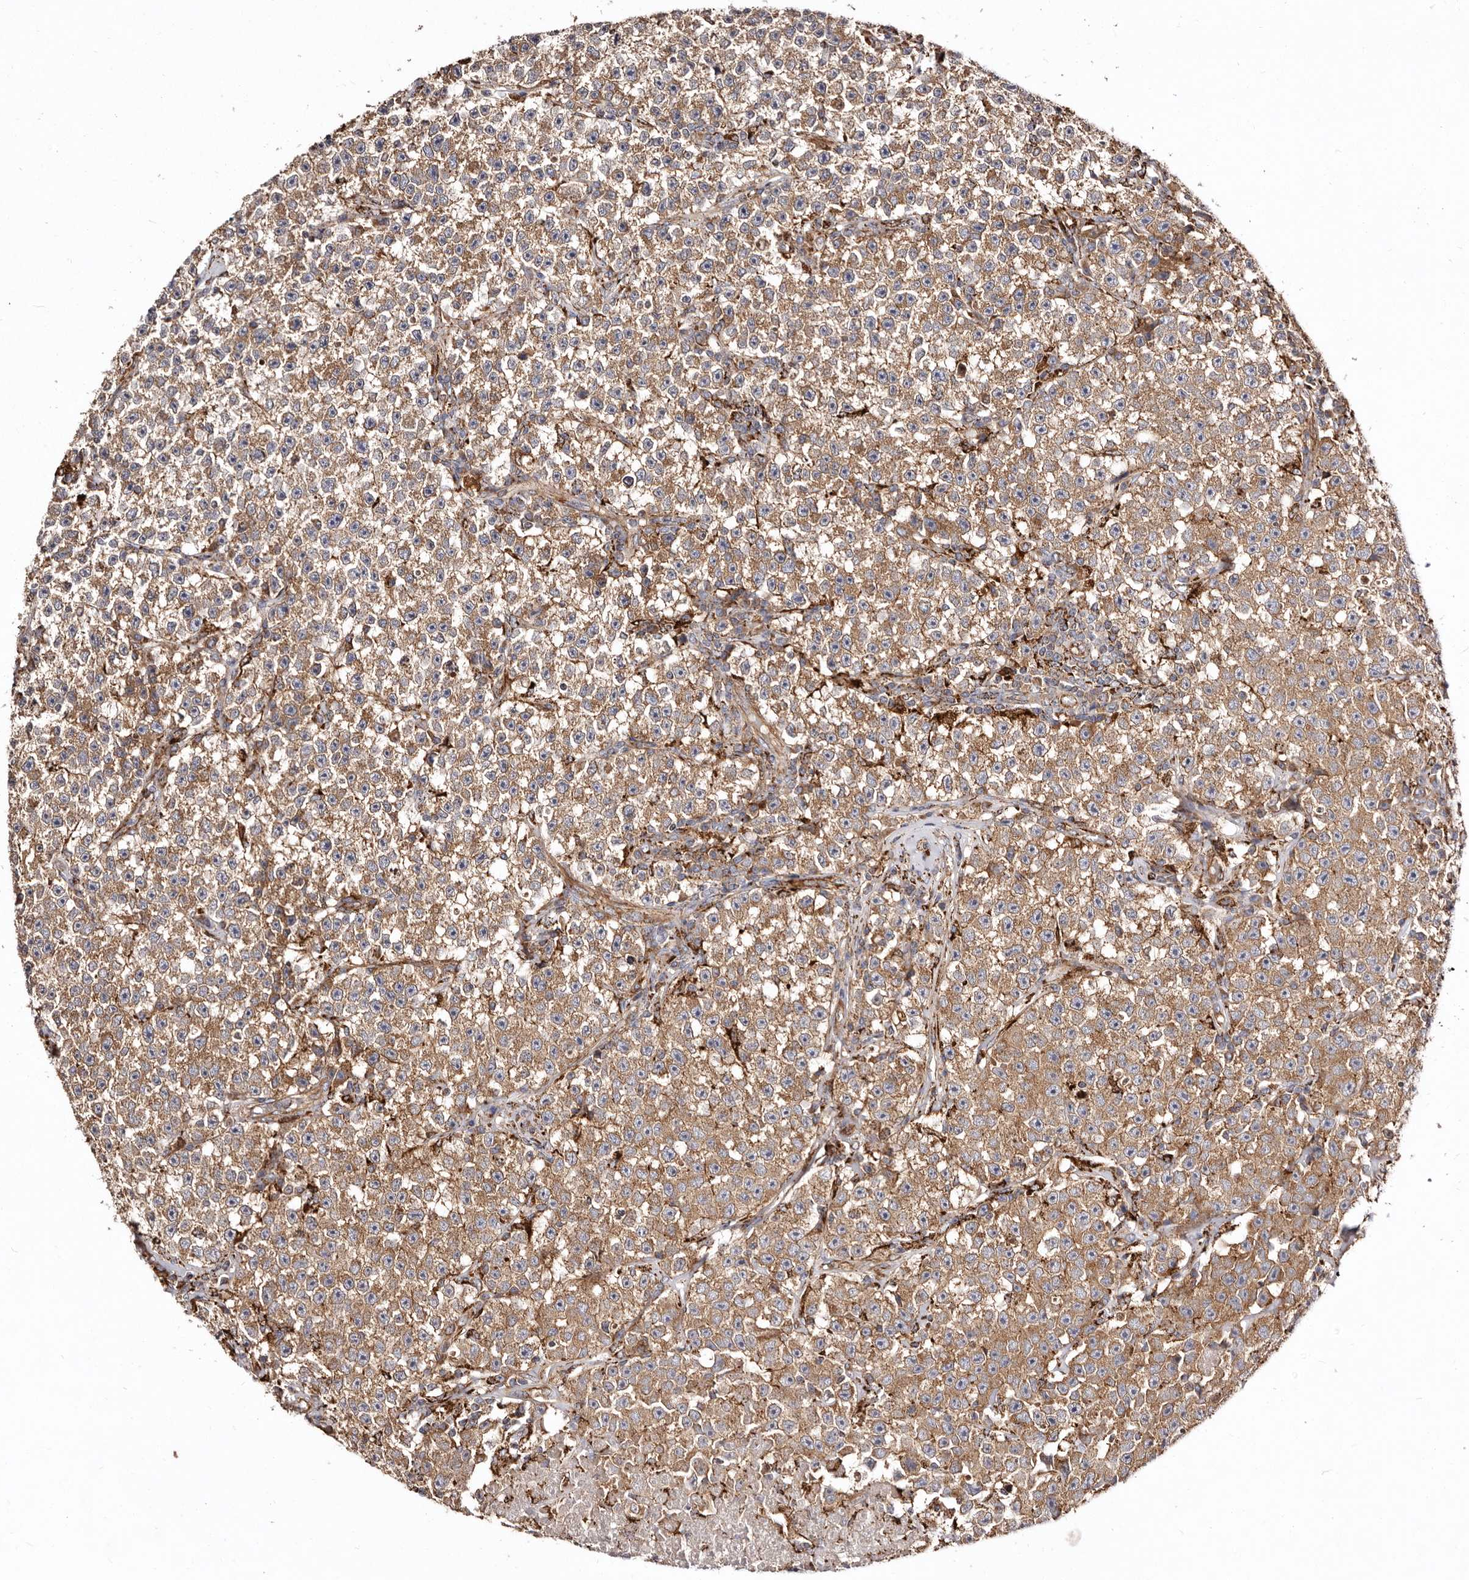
{"staining": {"intensity": "moderate", "quantity": ">75%", "location": "cytoplasmic/membranous"}, "tissue": "testis cancer", "cell_type": "Tumor cells", "image_type": "cancer", "snomed": [{"axis": "morphology", "description": "Seminoma, NOS"}, {"axis": "topography", "description": "Testis"}], "caption": "Testis seminoma stained with immunohistochemistry (IHC) demonstrates moderate cytoplasmic/membranous staining in about >75% of tumor cells. (DAB (3,3'-diaminobenzidine) IHC with brightfield microscopy, high magnification).", "gene": "LUZP1", "patient": {"sex": "male", "age": 22}}